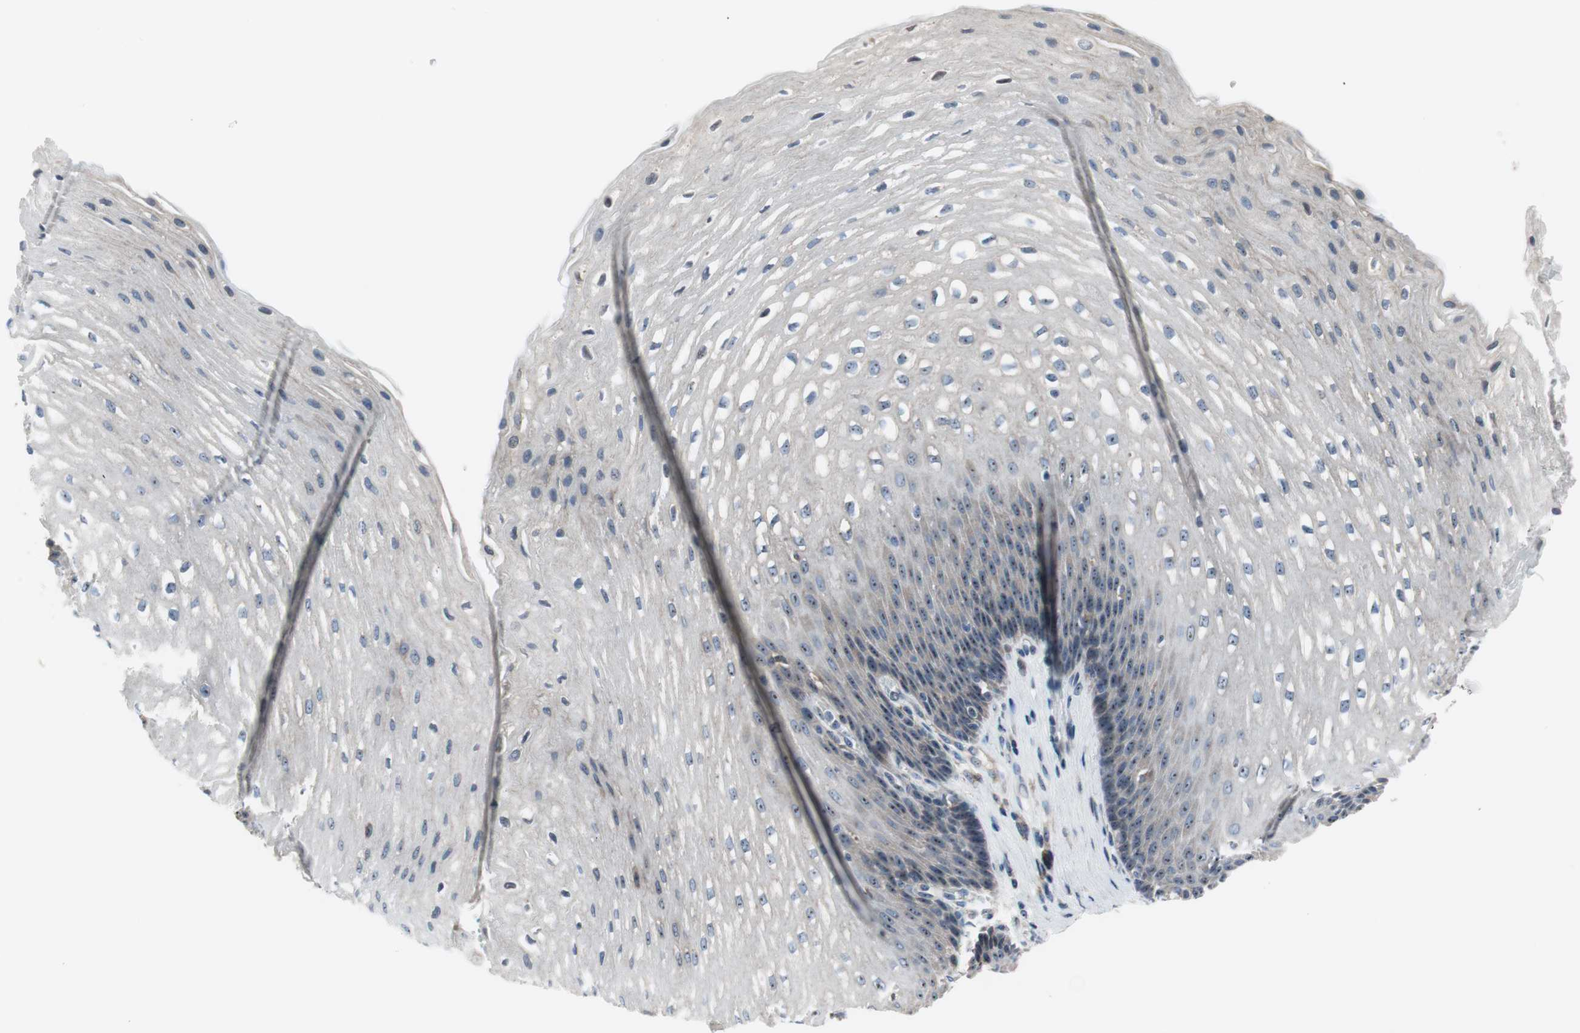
{"staining": {"intensity": "weak", "quantity": "<25%", "location": "cytoplasmic/membranous"}, "tissue": "esophagus", "cell_type": "Squamous epithelial cells", "image_type": "normal", "snomed": [{"axis": "morphology", "description": "Normal tissue, NOS"}, {"axis": "topography", "description": "Esophagus"}], "caption": "The immunohistochemistry (IHC) photomicrograph has no significant staining in squamous epithelial cells of esophagus. The staining is performed using DAB brown chromogen with nuclei counter-stained in using hematoxylin.", "gene": "TMED7", "patient": {"sex": "male", "age": 48}}